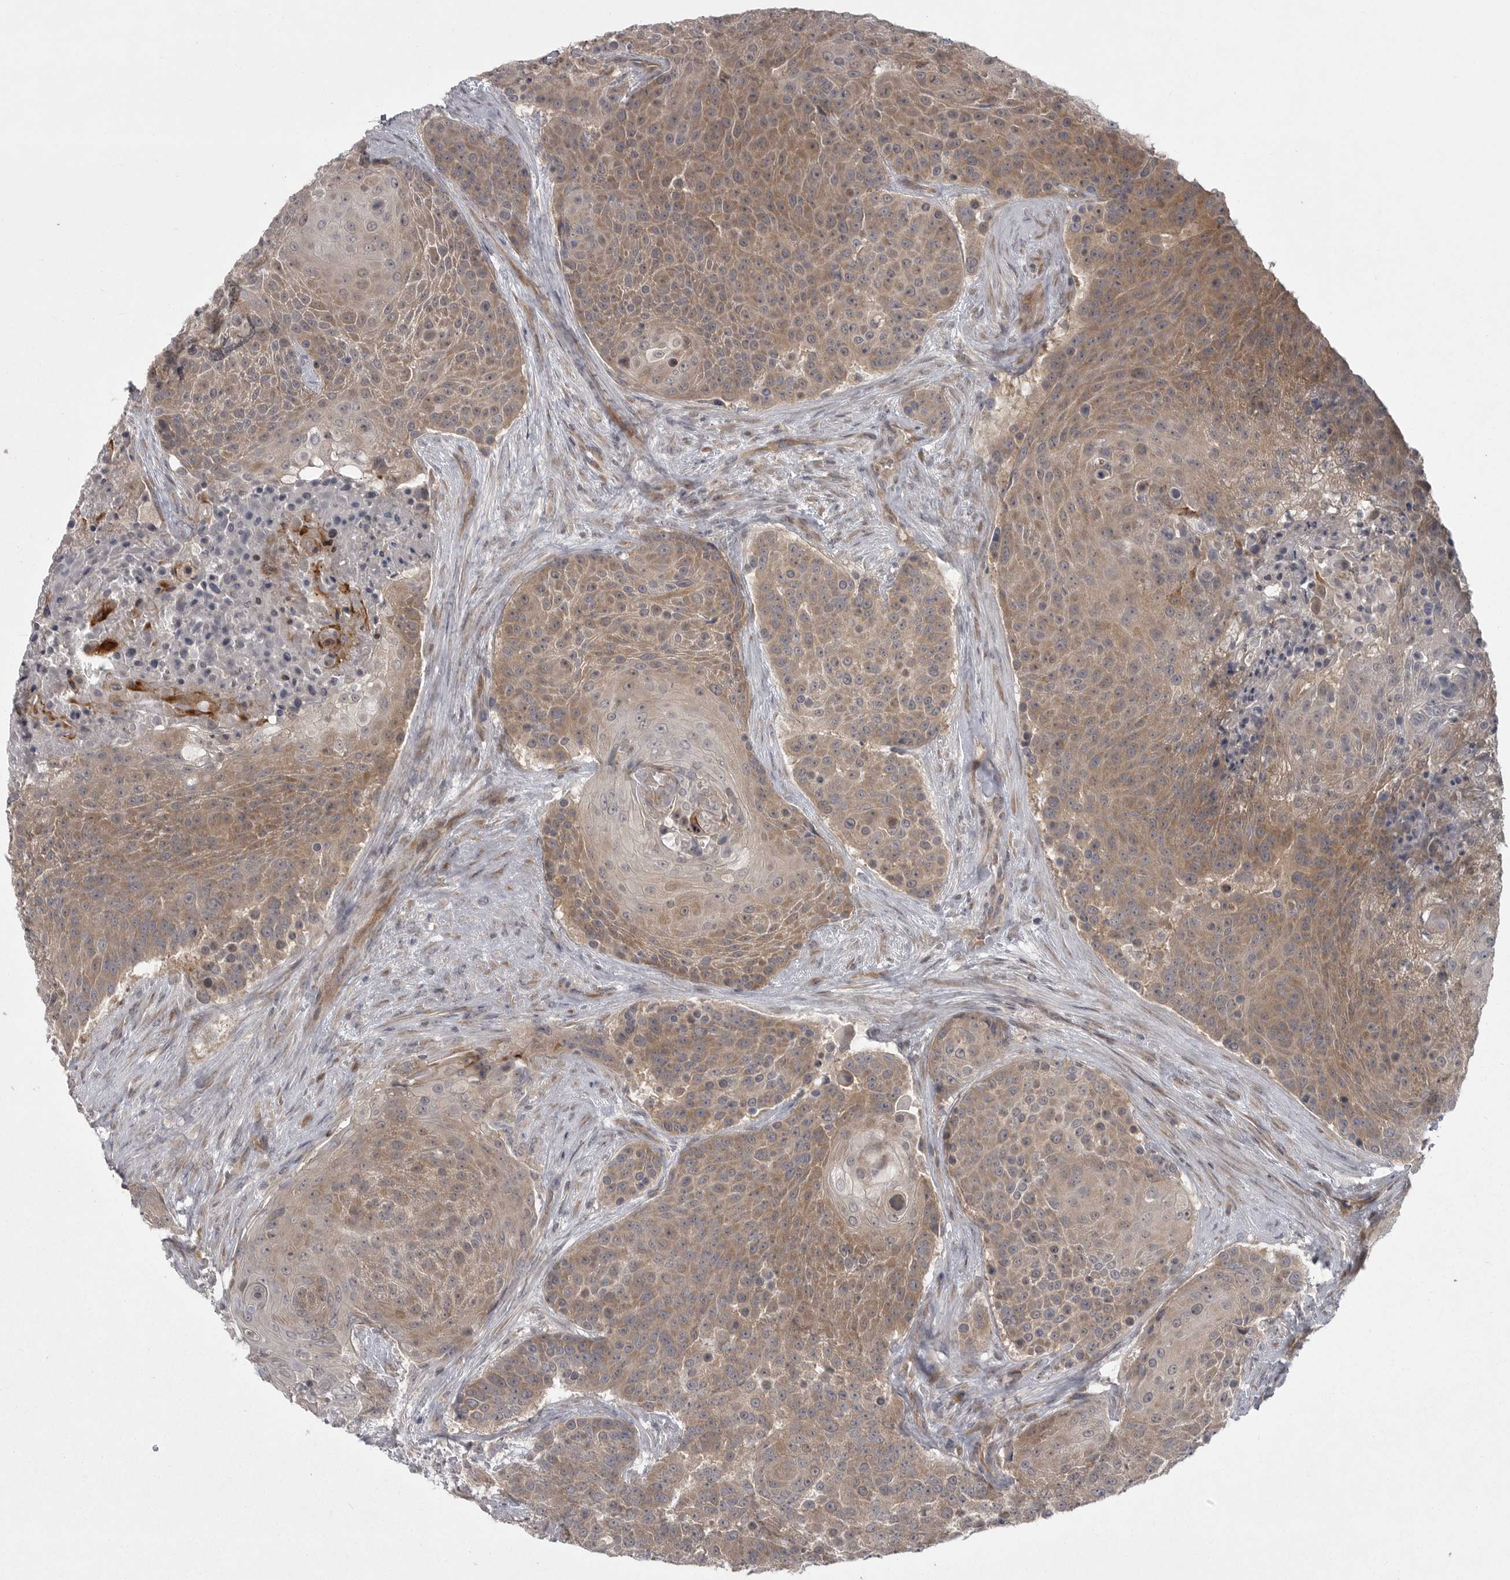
{"staining": {"intensity": "moderate", "quantity": ">75%", "location": "cytoplasmic/membranous"}, "tissue": "urothelial cancer", "cell_type": "Tumor cells", "image_type": "cancer", "snomed": [{"axis": "morphology", "description": "Urothelial carcinoma, High grade"}, {"axis": "topography", "description": "Urinary bladder"}], "caption": "Immunohistochemistry staining of high-grade urothelial carcinoma, which shows medium levels of moderate cytoplasmic/membranous staining in approximately >75% of tumor cells indicating moderate cytoplasmic/membranous protein expression. The staining was performed using DAB (brown) for protein detection and nuclei were counterstained in hematoxylin (blue).", "gene": "PHF13", "patient": {"sex": "female", "age": 63}}